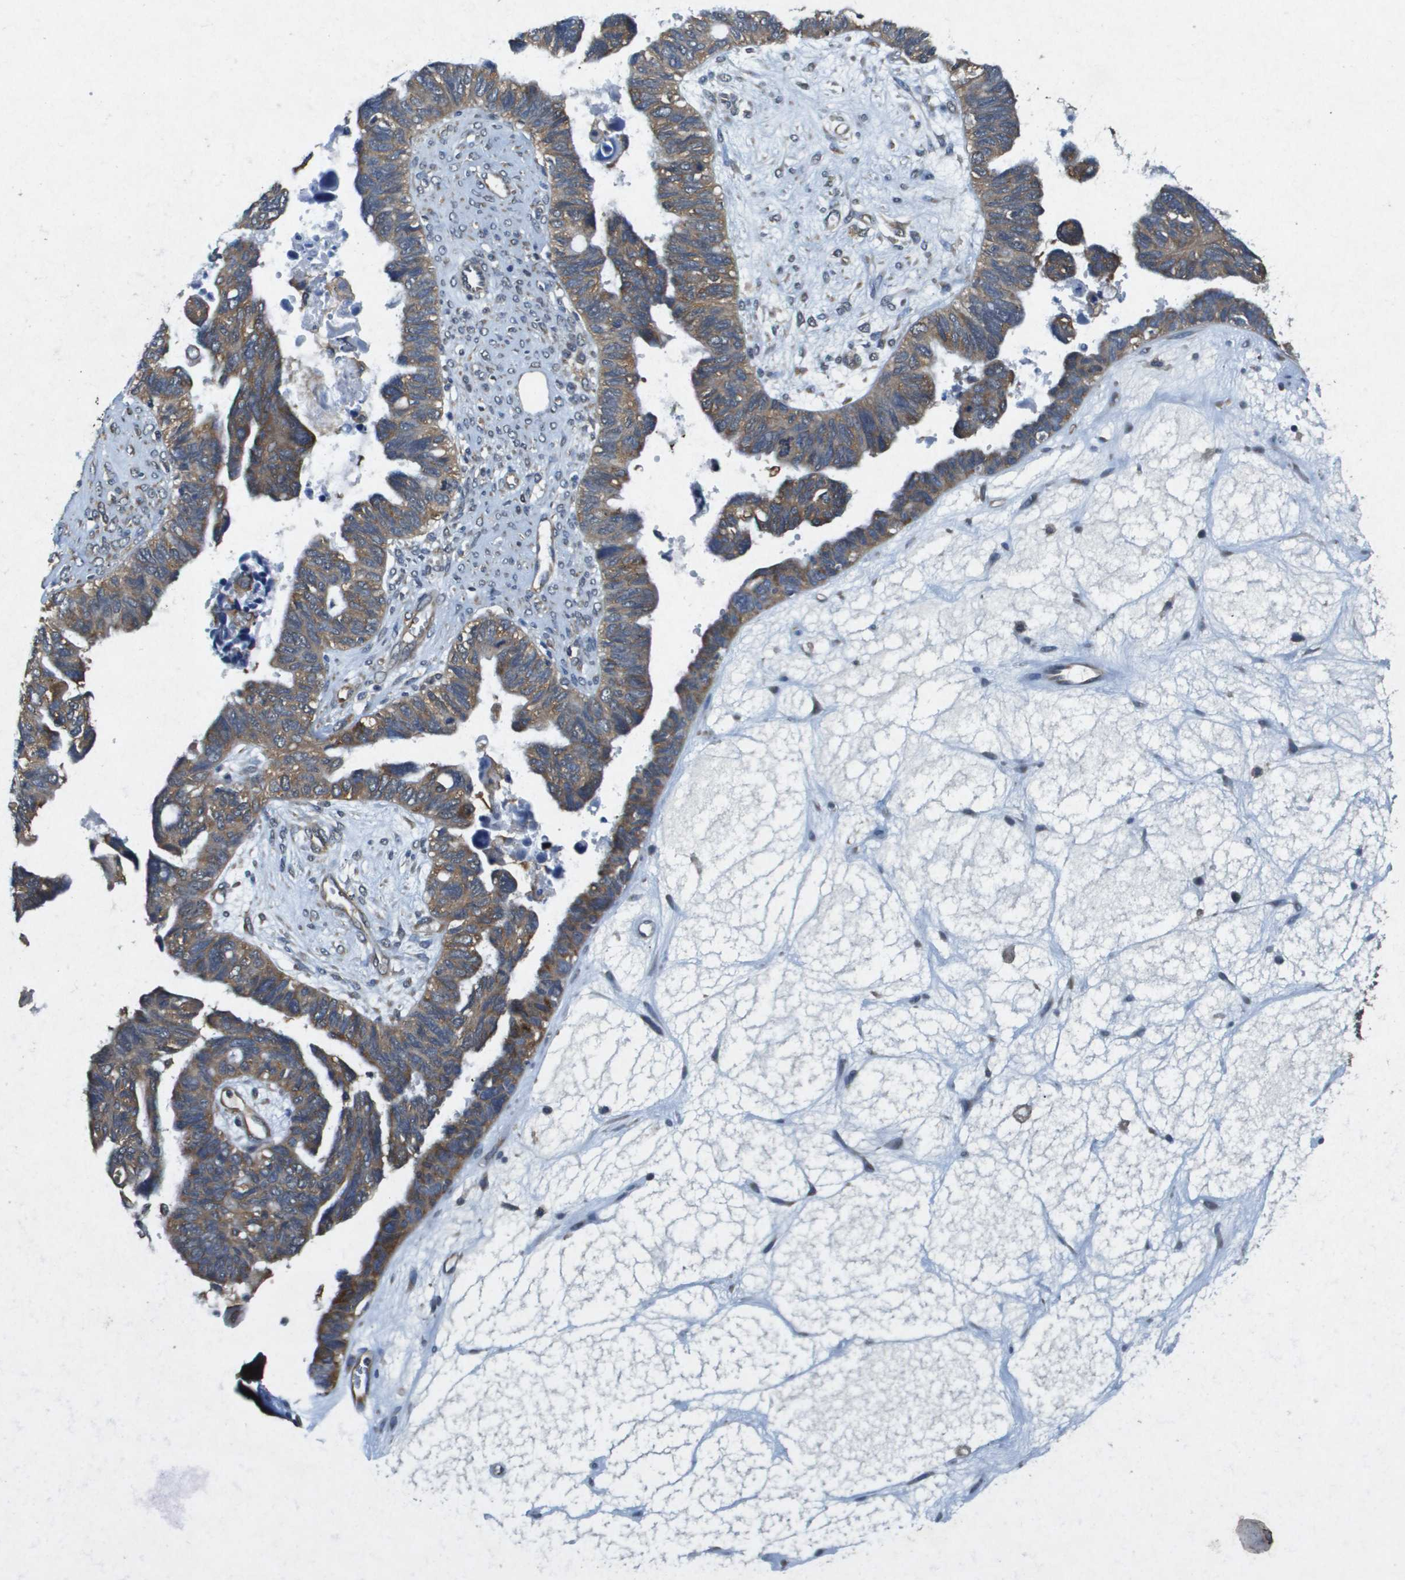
{"staining": {"intensity": "moderate", "quantity": ">75%", "location": "cytoplasmic/membranous"}, "tissue": "ovarian cancer", "cell_type": "Tumor cells", "image_type": "cancer", "snomed": [{"axis": "morphology", "description": "Cystadenocarcinoma, serous, NOS"}, {"axis": "topography", "description": "Ovary"}], "caption": "This is a micrograph of immunohistochemistry staining of ovarian cancer, which shows moderate expression in the cytoplasmic/membranous of tumor cells.", "gene": "PTPRT", "patient": {"sex": "female", "age": 79}}